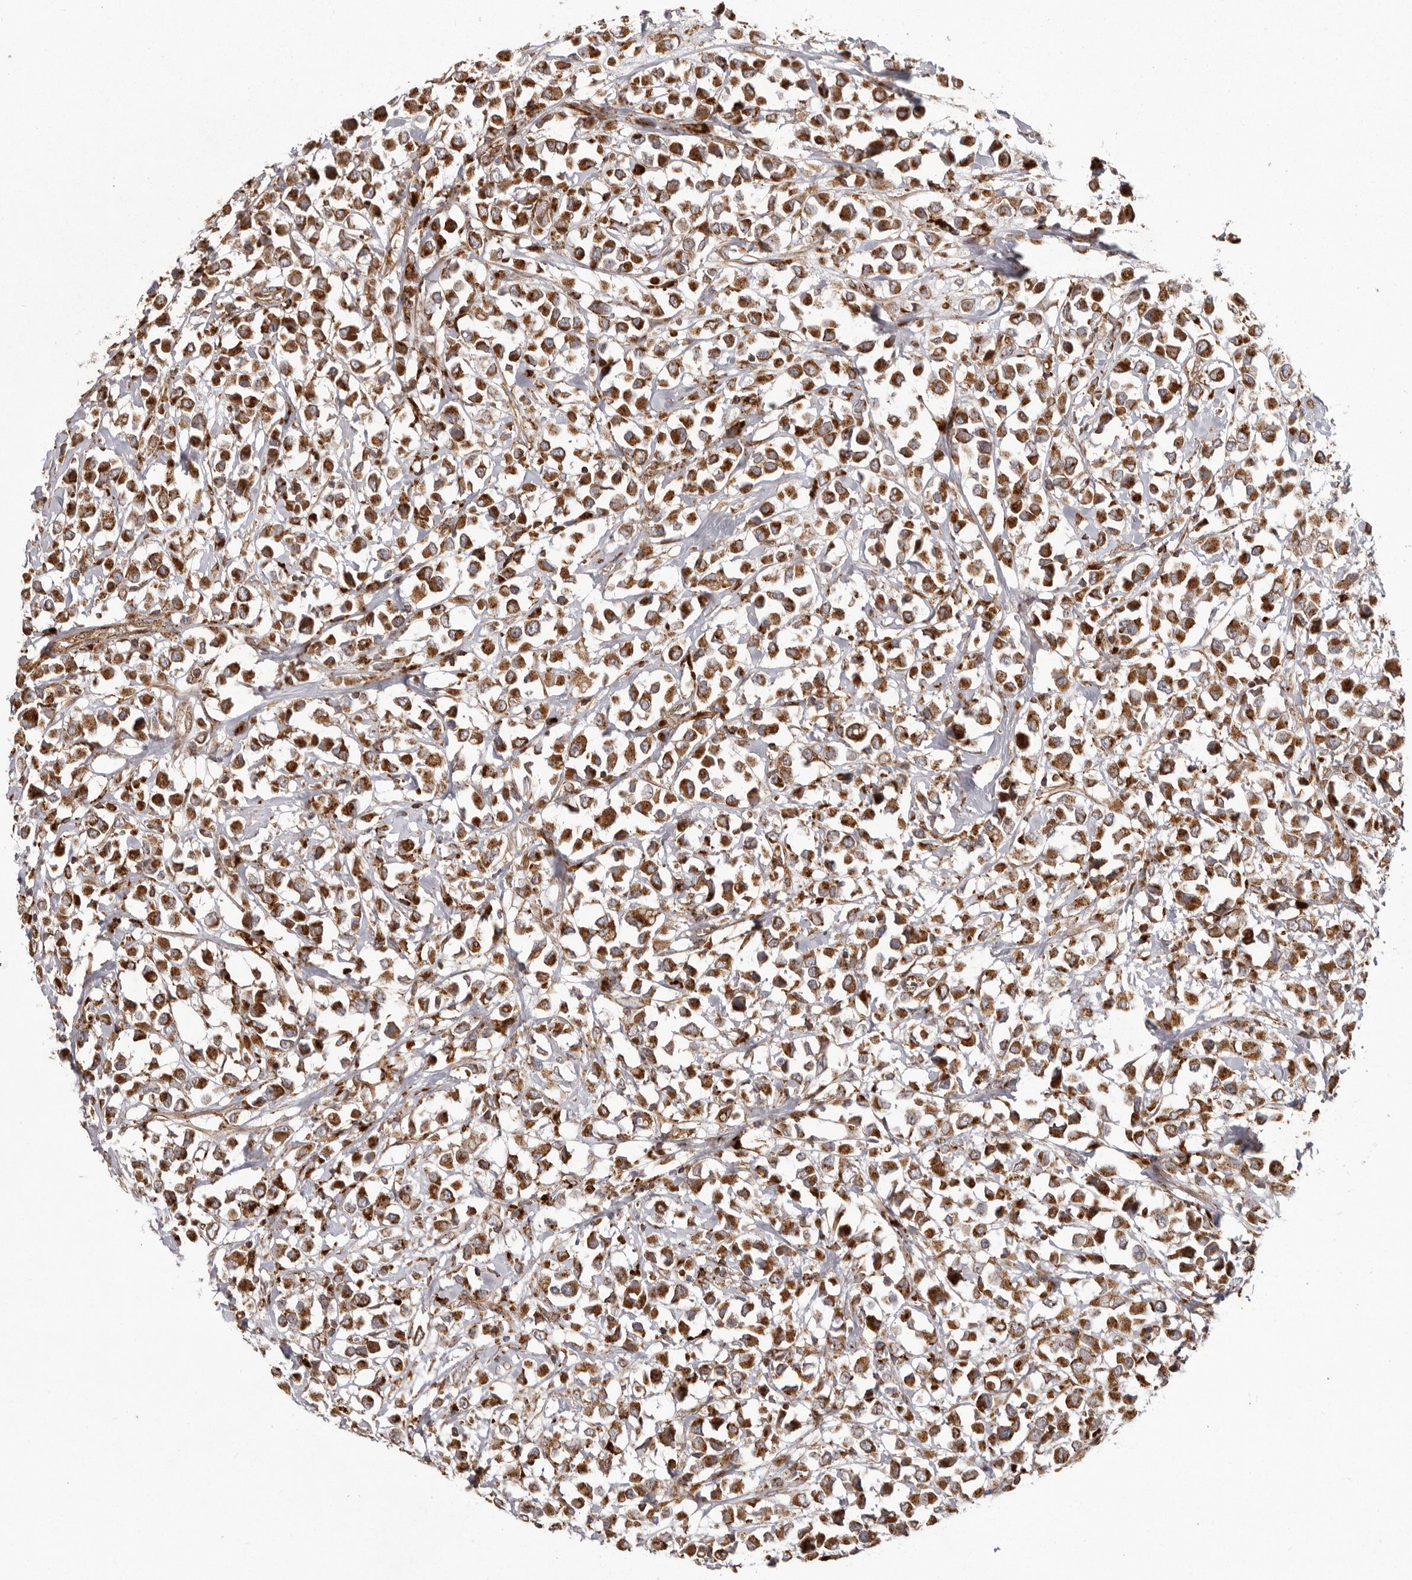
{"staining": {"intensity": "moderate", "quantity": ">75%", "location": "cytoplasmic/membranous"}, "tissue": "breast cancer", "cell_type": "Tumor cells", "image_type": "cancer", "snomed": [{"axis": "morphology", "description": "Duct carcinoma"}, {"axis": "topography", "description": "Breast"}], "caption": "IHC (DAB) staining of human breast cancer (intraductal carcinoma) exhibits moderate cytoplasmic/membranous protein staining in about >75% of tumor cells. (DAB (3,3'-diaminobenzidine) IHC with brightfield microscopy, high magnification).", "gene": "NUP43", "patient": {"sex": "female", "age": 61}}